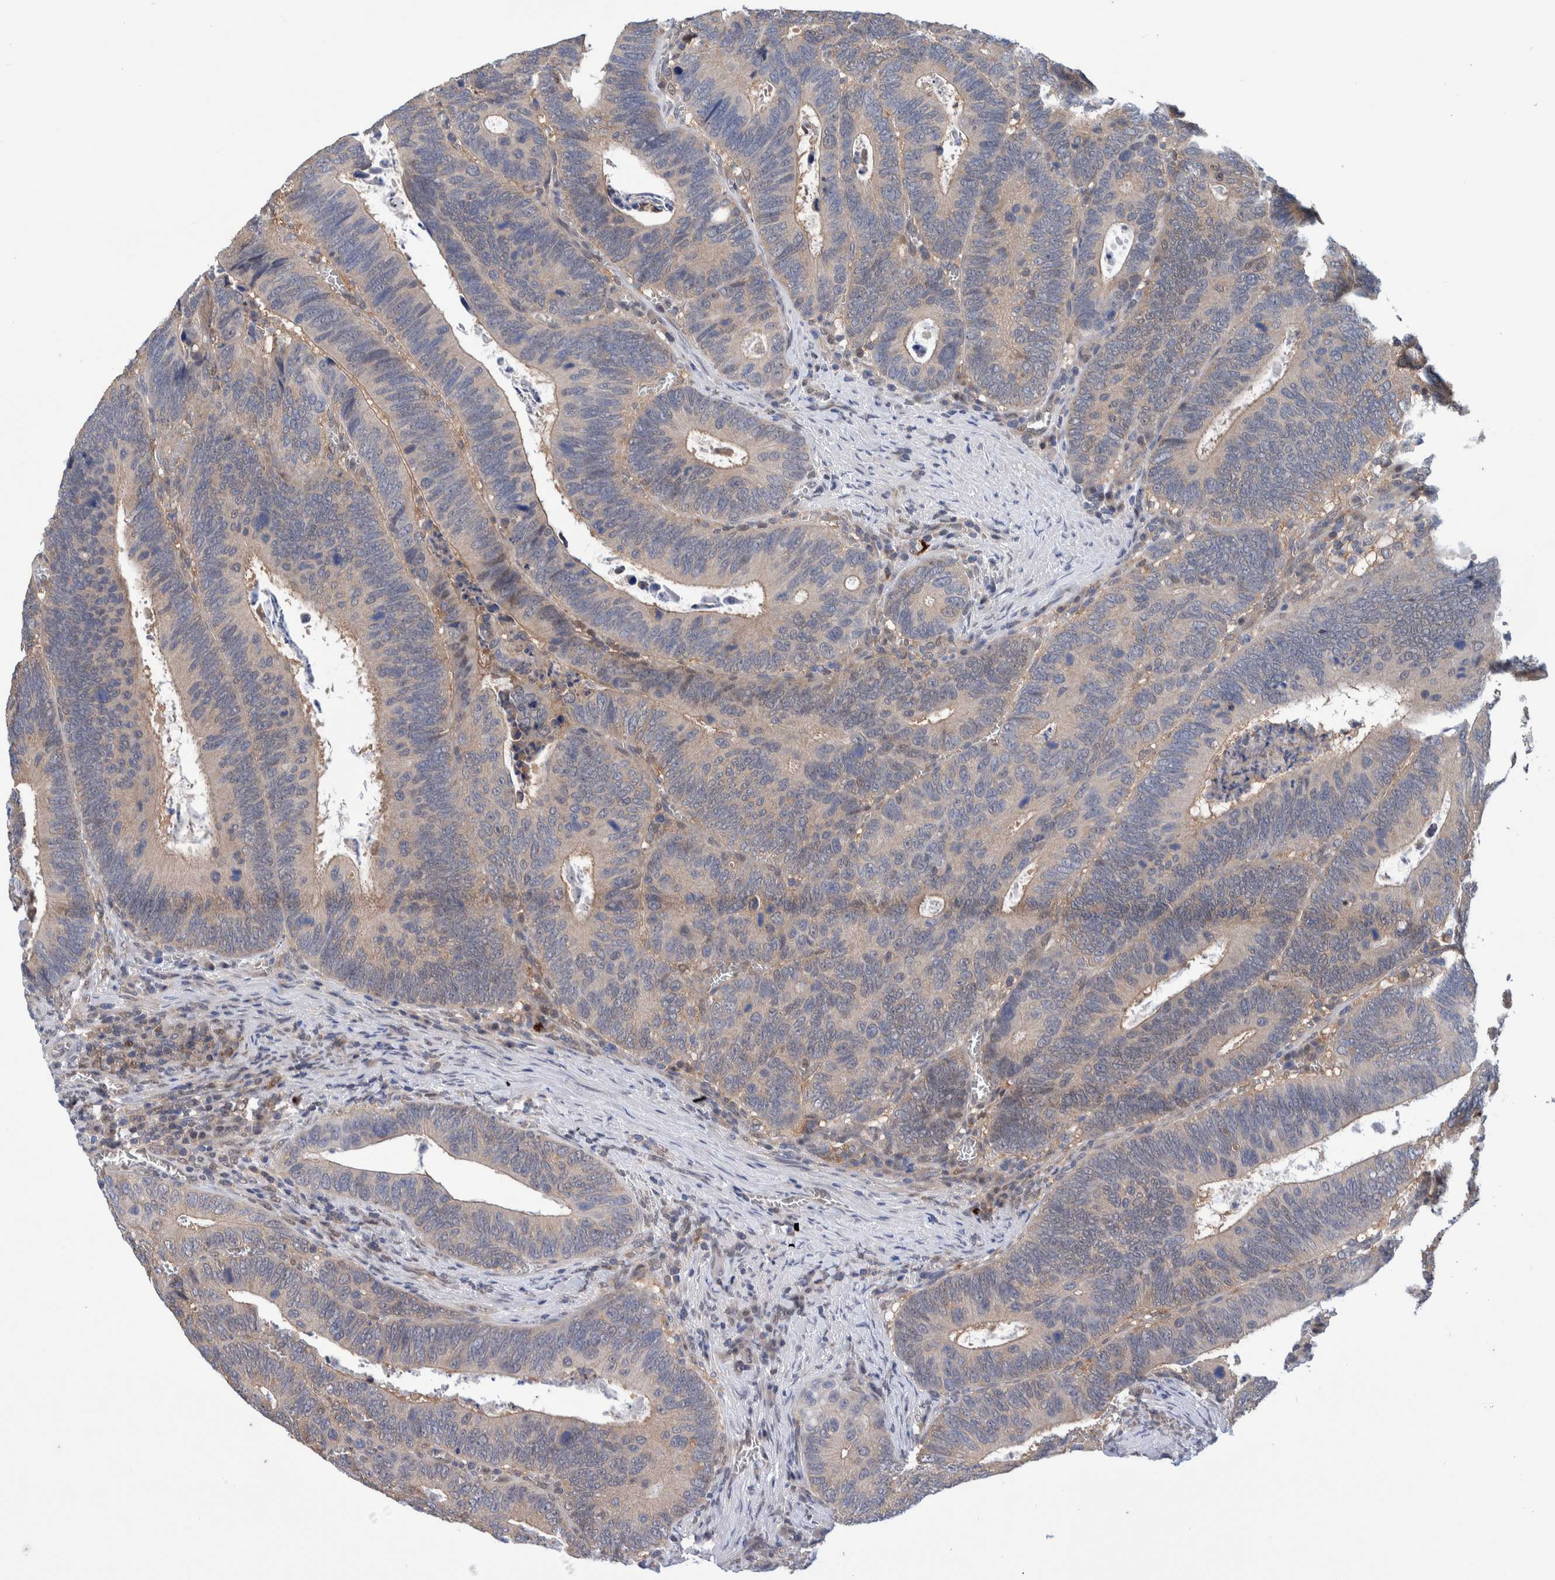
{"staining": {"intensity": "weak", "quantity": "<25%", "location": "cytoplasmic/membranous"}, "tissue": "colorectal cancer", "cell_type": "Tumor cells", "image_type": "cancer", "snomed": [{"axis": "morphology", "description": "Inflammation, NOS"}, {"axis": "morphology", "description": "Adenocarcinoma, NOS"}, {"axis": "topography", "description": "Colon"}], "caption": "Protein analysis of adenocarcinoma (colorectal) demonstrates no significant positivity in tumor cells.", "gene": "PFAS", "patient": {"sex": "male", "age": 72}}